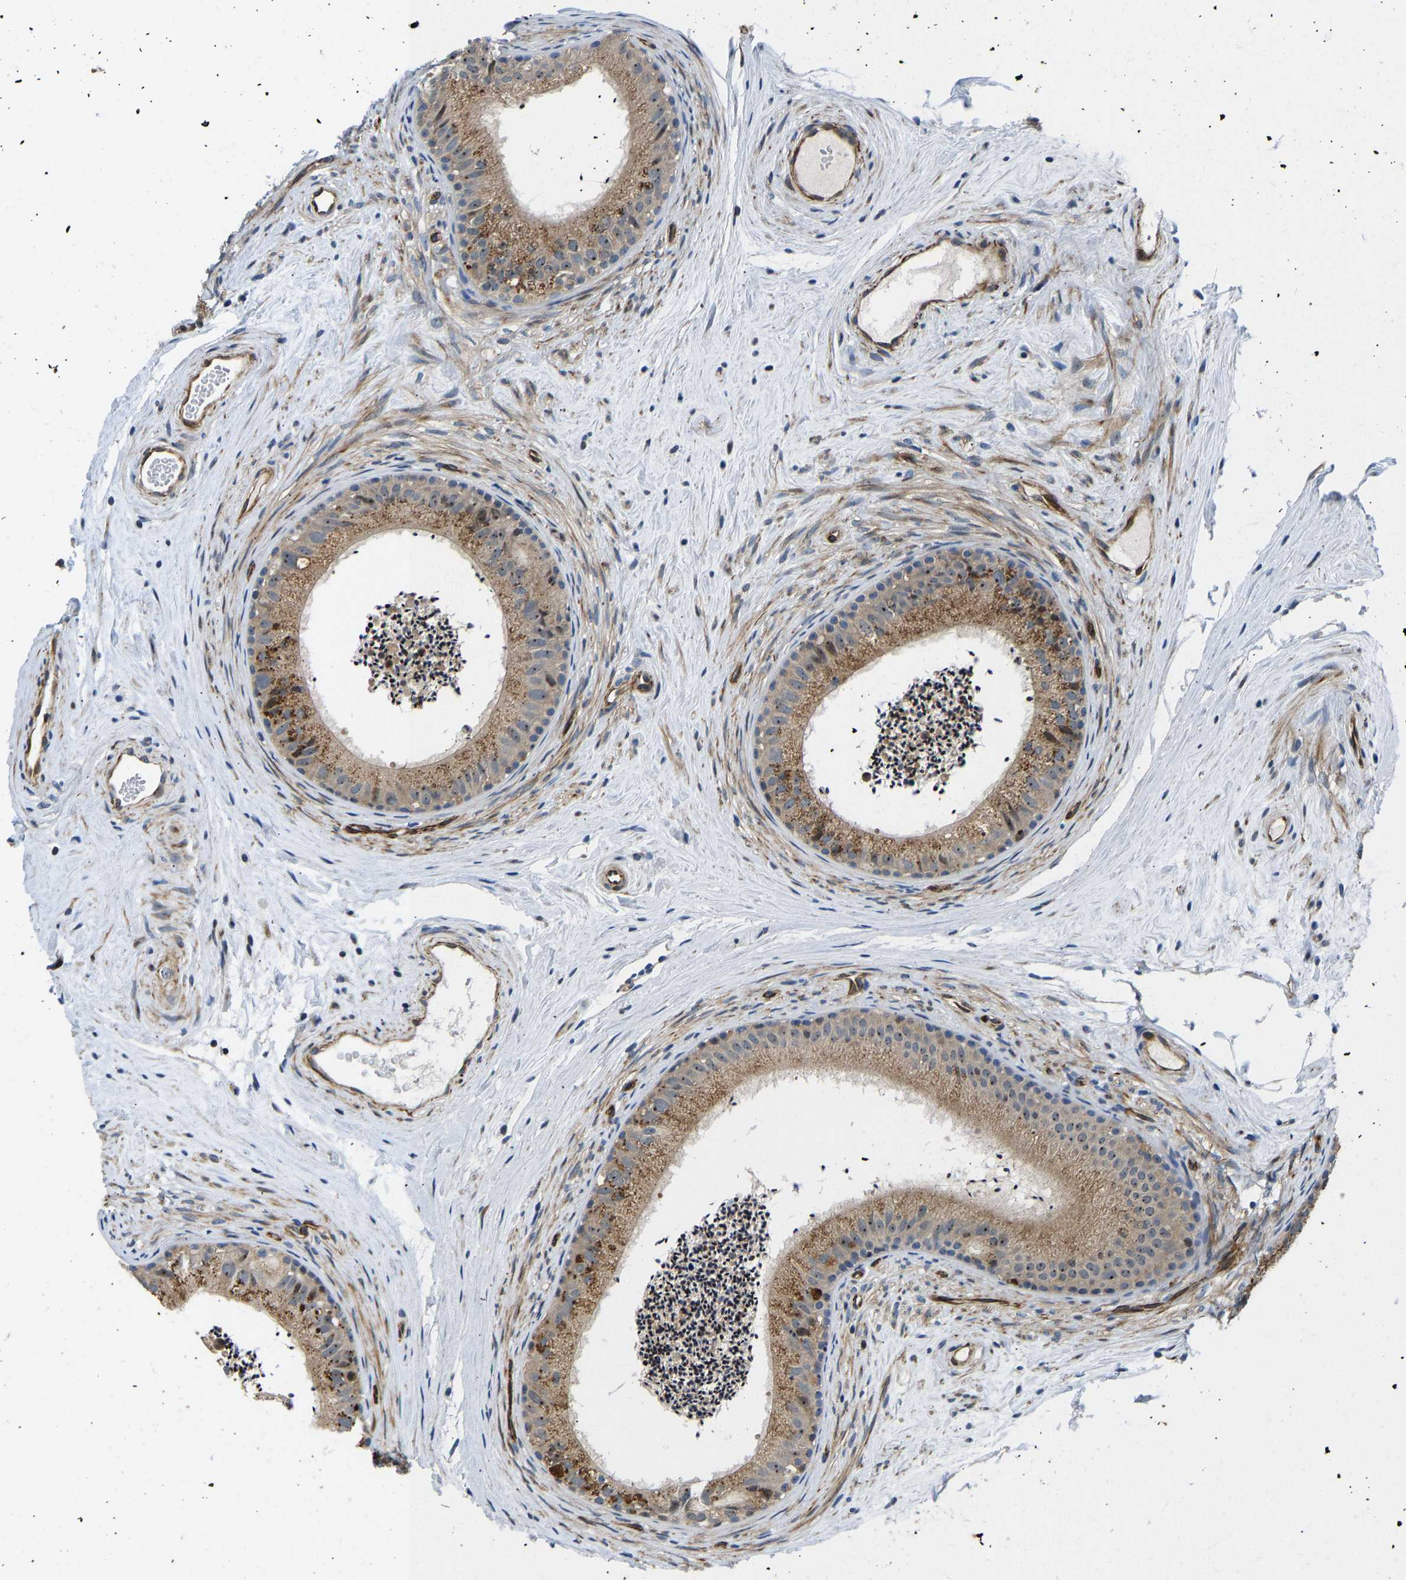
{"staining": {"intensity": "moderate", "quantity": ">75%", "location": "cytoplasmic/membranous,nuclear"}, "tissue": "epididymis", "cell_type": "Glandular cells", "image_type": "normal", "snomed": [{"axis": "morphology", "description": "Normal tissue, NOS"}, {"axis": "topography", "description": "Epididymis"}], "caption": "Epididymis stained with IHC displays moderate cytoplasmic/membranous,nuclear staining in approximately >75% of glandular cells.", "gene": "RESF1", "patient": {"sex": "male", "age": 56}}